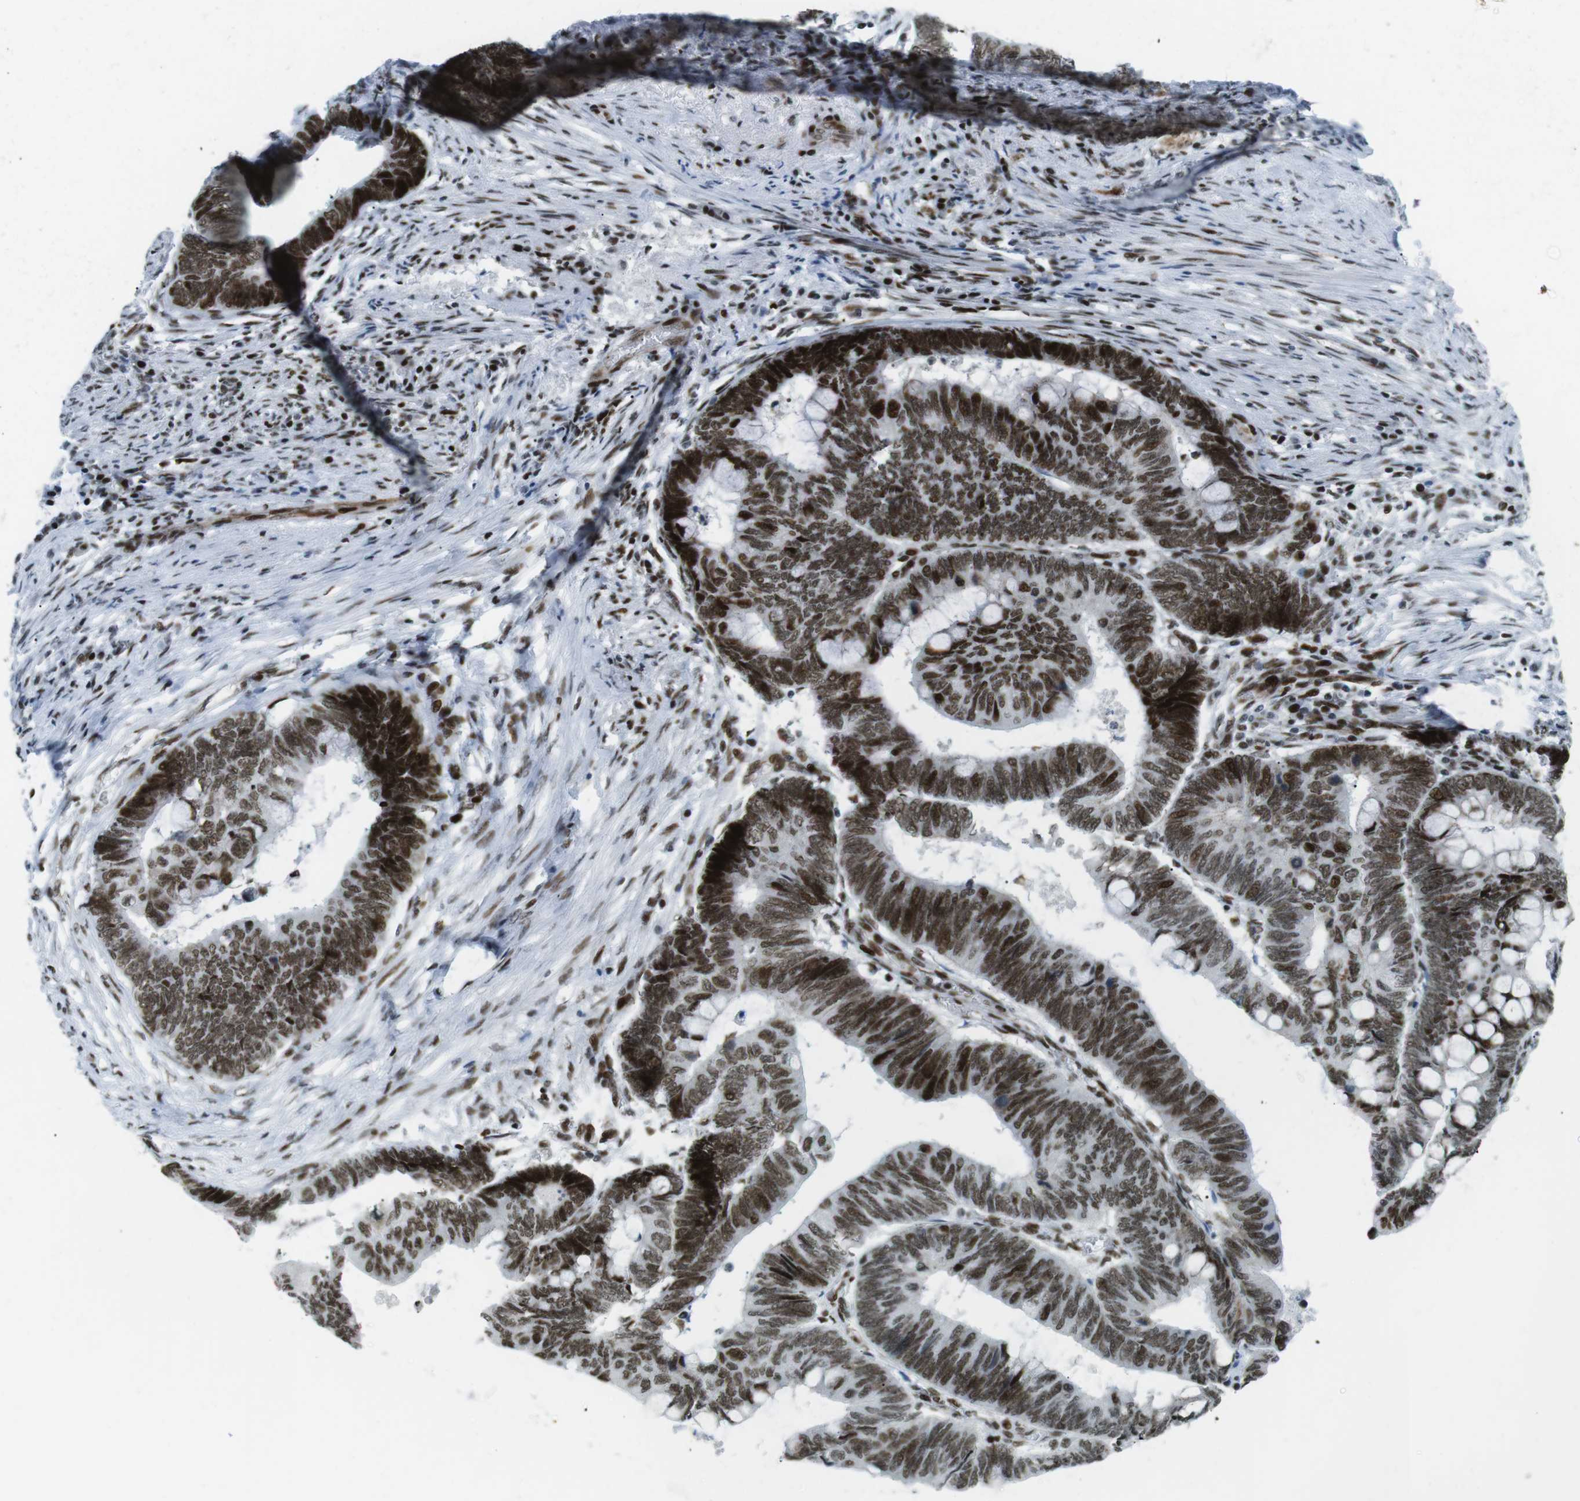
{"staining": {"intensity": "strong", "quantity": ">75%", "location": "nuclear"}, "tissue": "colorectal cancer", "cell_type": "Tumor cells", "image_type": "cancer", "snomed": [{"axis": "morphology", "description": "Normal tissue, NOS"}, {"axis": "morphology", "description": "Adenocarcinoma, NOS"}, {"axis": "topography", "description": "Rectum"}, {"axis": "topography", "description": "Peripheral nerve tissue"}], "caption": "Colorectal cancer stained with DAB (3,3'-diaminobenzidine) immunohistochemistry displays high levels of strong nuclear positivity in about >75% of tumor cells.", "gene": "ARID1A", "patient": {"sex": "male", "age": 92}}